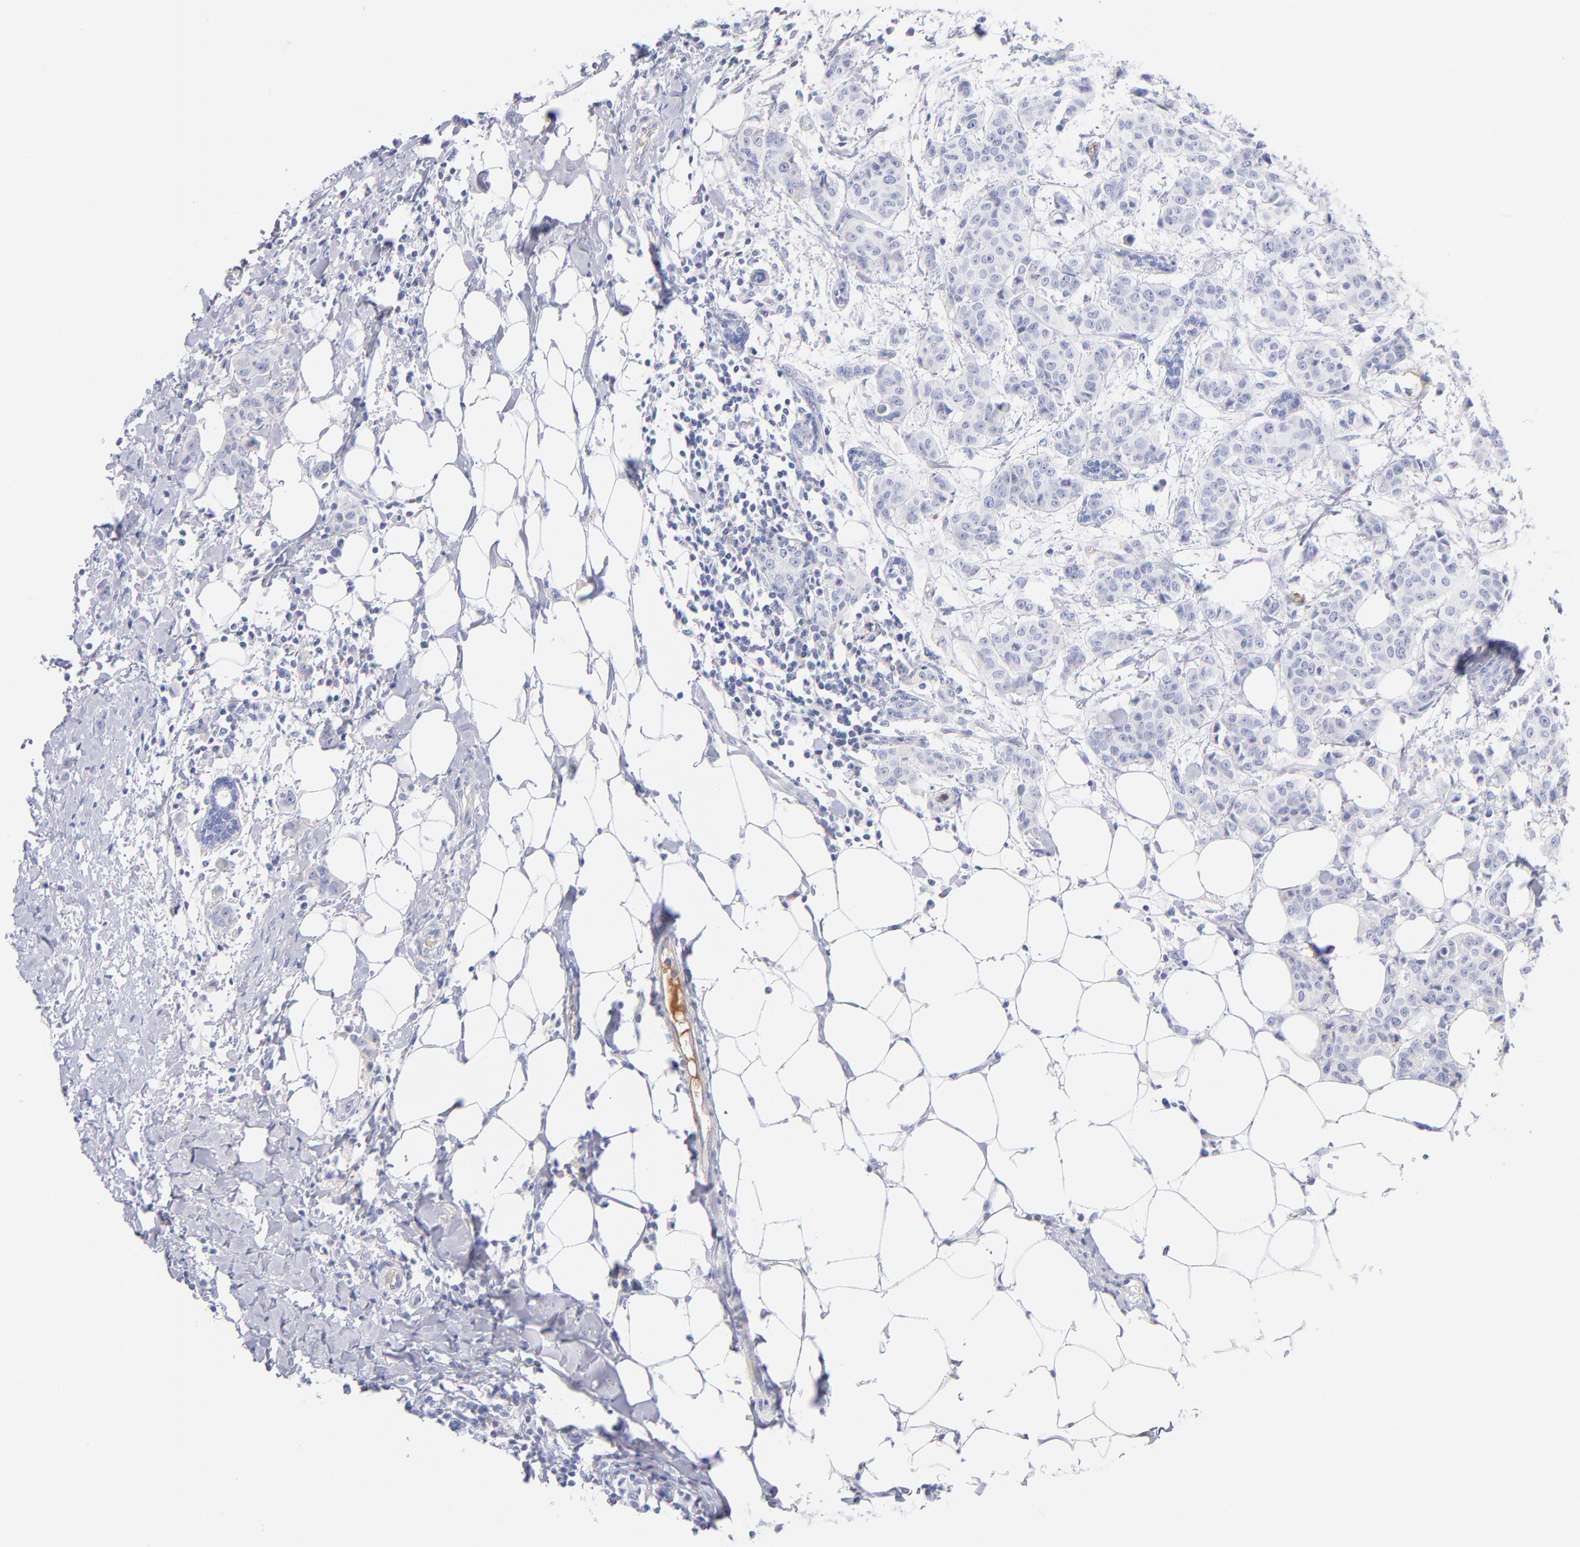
{"staining": {"intensity": "negative", "quantity": "none", "location": "none"}, "tissue": "breast cancer", "cell_type": "Tumor cells", "image_type": "cancer", "snomed": [{"axis": "morphology", "description": "Duct carcinoma"}, {"axis": "topography", "description": "Breast"}], "caption": "Tumor cells are negative for protein expression in human infiltrating ductal carcinoma (breast).", "gene": "HP", "patient": {"sex": "female", "age": 40}}